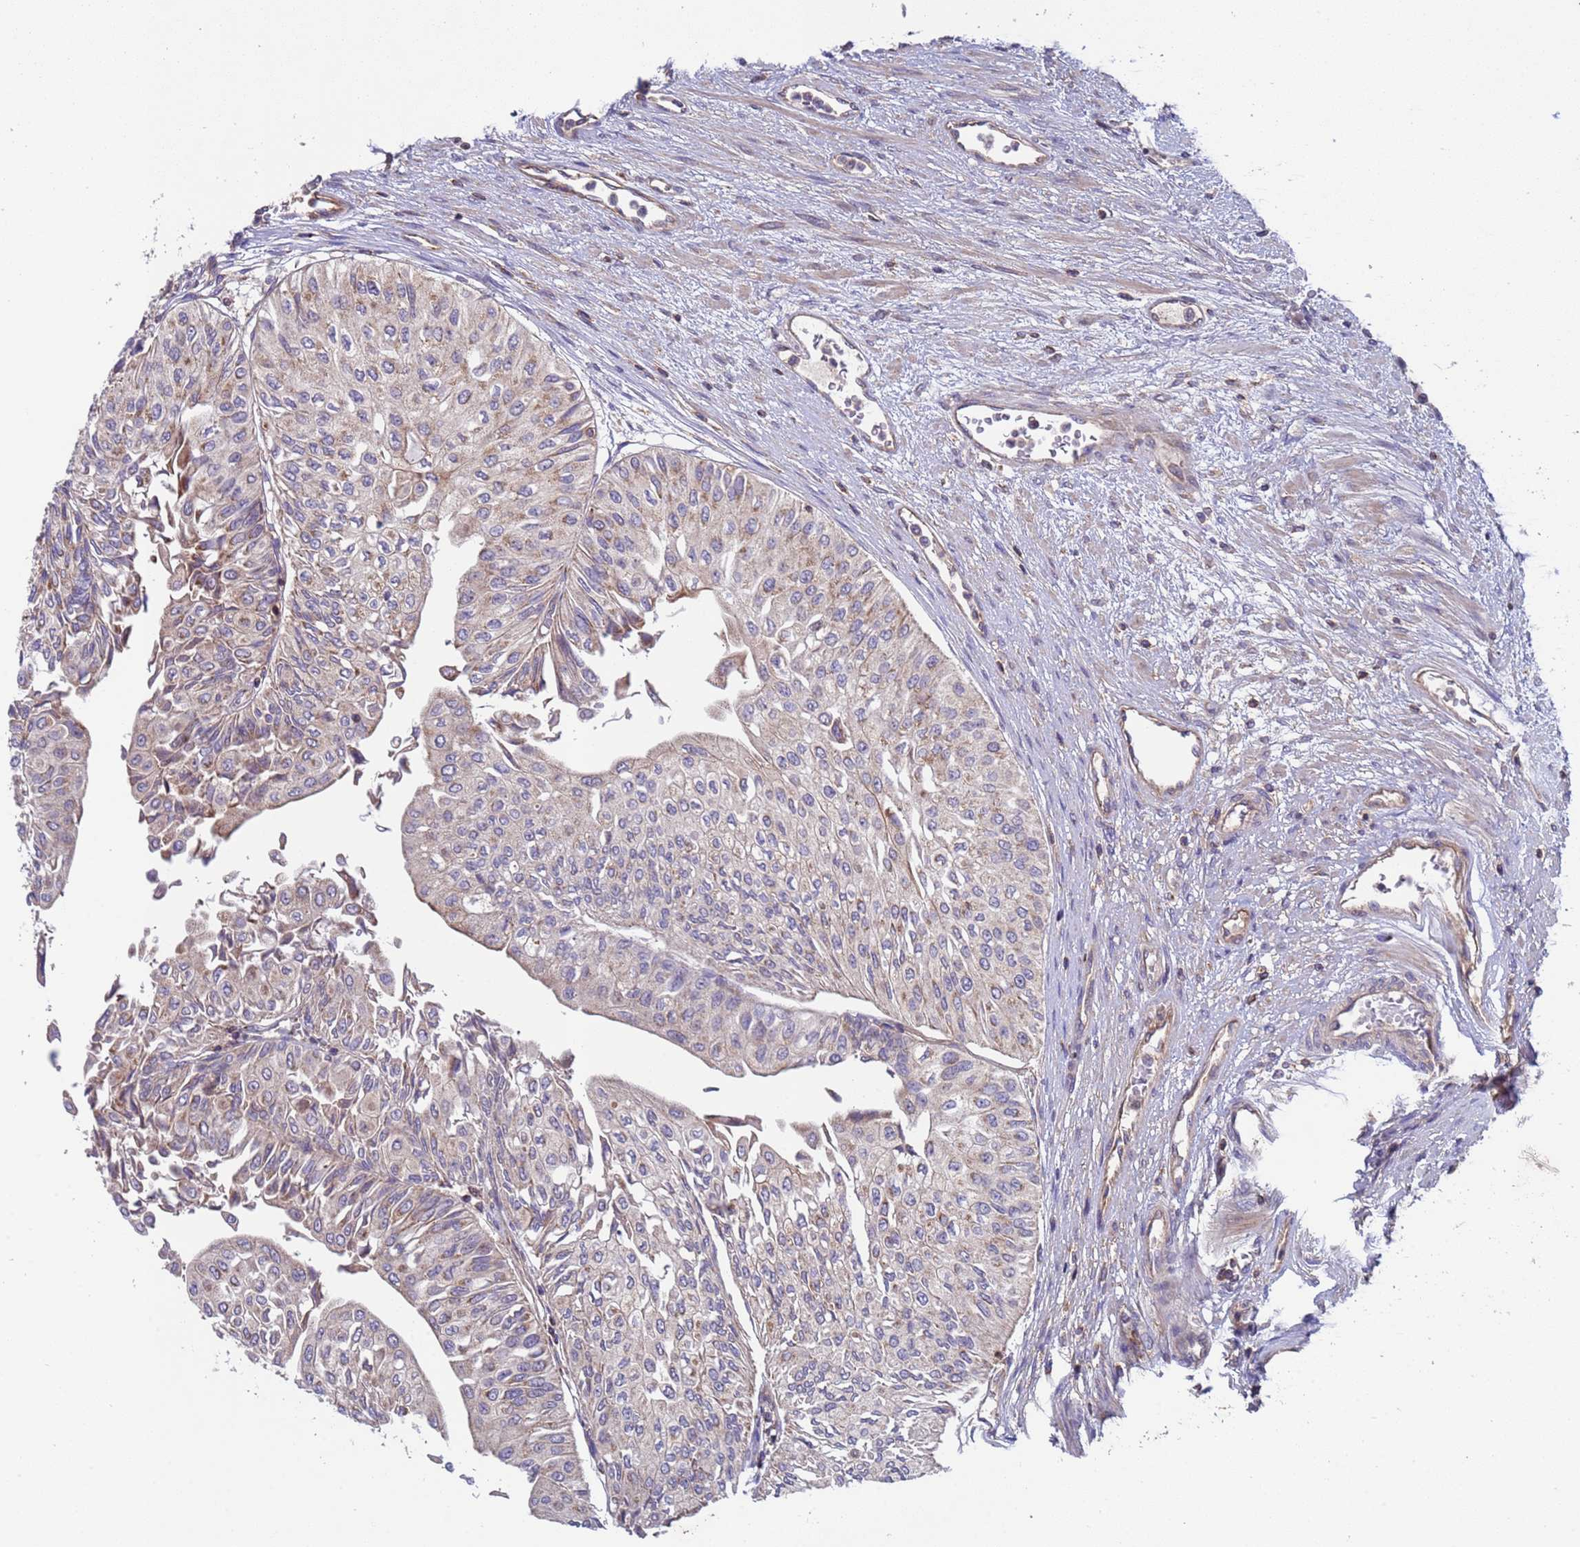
{"staining": {"intensity": "weak", "quantity": "25%-75%", "location": "cytoplasmic/membranous"}, "tissue": "urothelial cancer", "cell_type": "Tumor cells", "image_type": "cancer", "snomed": [{"axis": "morphology", "description": "Urothelial carcinoma, Low grade"}, {"axis": "topography", "description": "Urinary bladder"}], "caption": "Weak cytoplasmic/membranous positivity is present in approximately 25%-75% of tumor cells in urothelial cancer.", "gene": "ACAD8", "patient": {"sex": "male", "age": 67}}